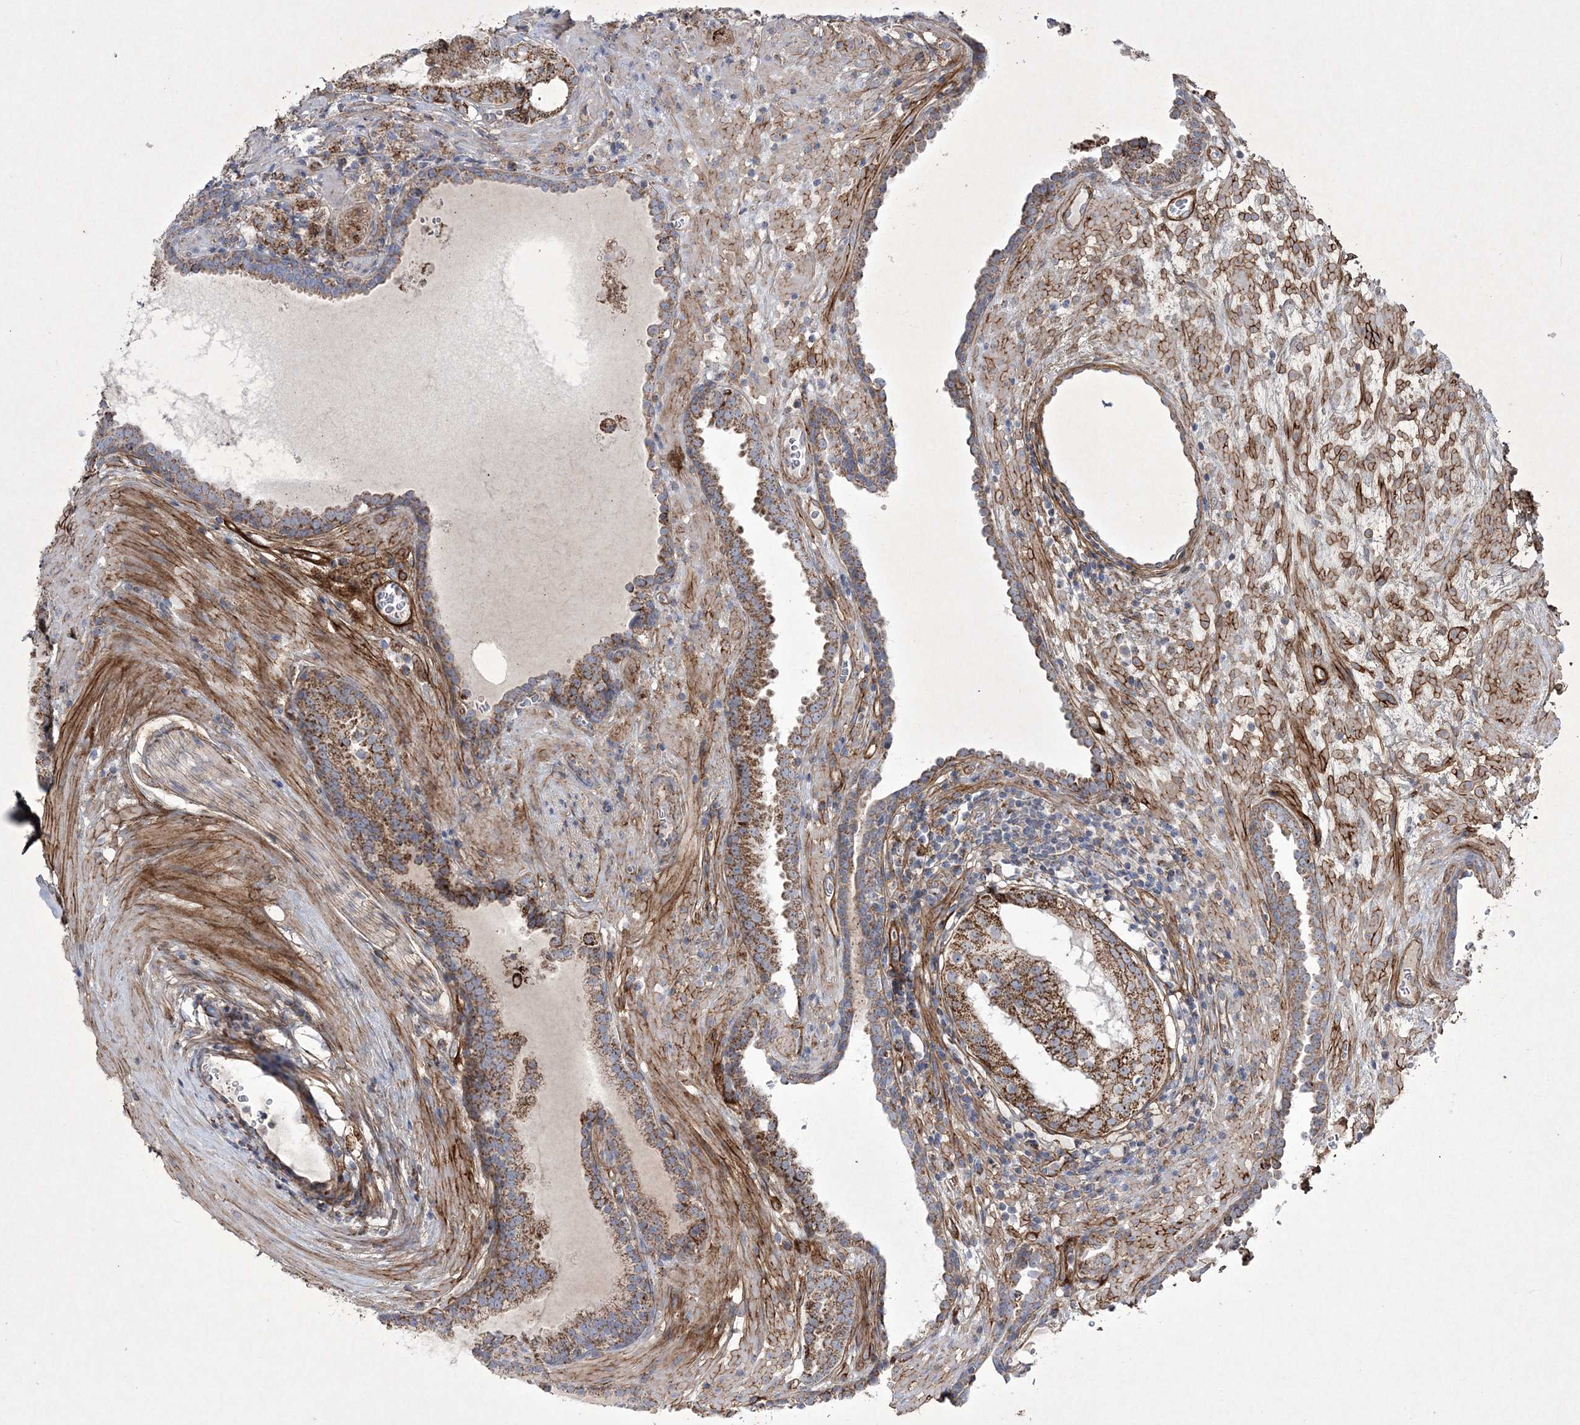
{"staining": {"intensity": "moderate", "quantity": ">75%", "location": "cytoplasmic/membranous"}, "tissue": "prostate cancer", "cell_type": "Tumor cells", "image_type": "cancer", "snomed": [{"axis": "morphology", "description": "Adenocarcinoma, High grade"}, {"axis": "topography", "description": "Prostate"}], "caption": "An immunohistochemistry photomicrograph of neoplastic tissue is shown. Protein staining in brown shows moderate cytoplasmic/membranous positivity in adenocarcinoma (high-grade) (prostate) within tumor cells. The staining was performed using DAB to visualize the protein expression in brown, while the nuclei were stained in blue with hematoxylin (Magnification: 20x).", "gene": "RICTOR", "patient": {"sex": "male", "age": 68}}